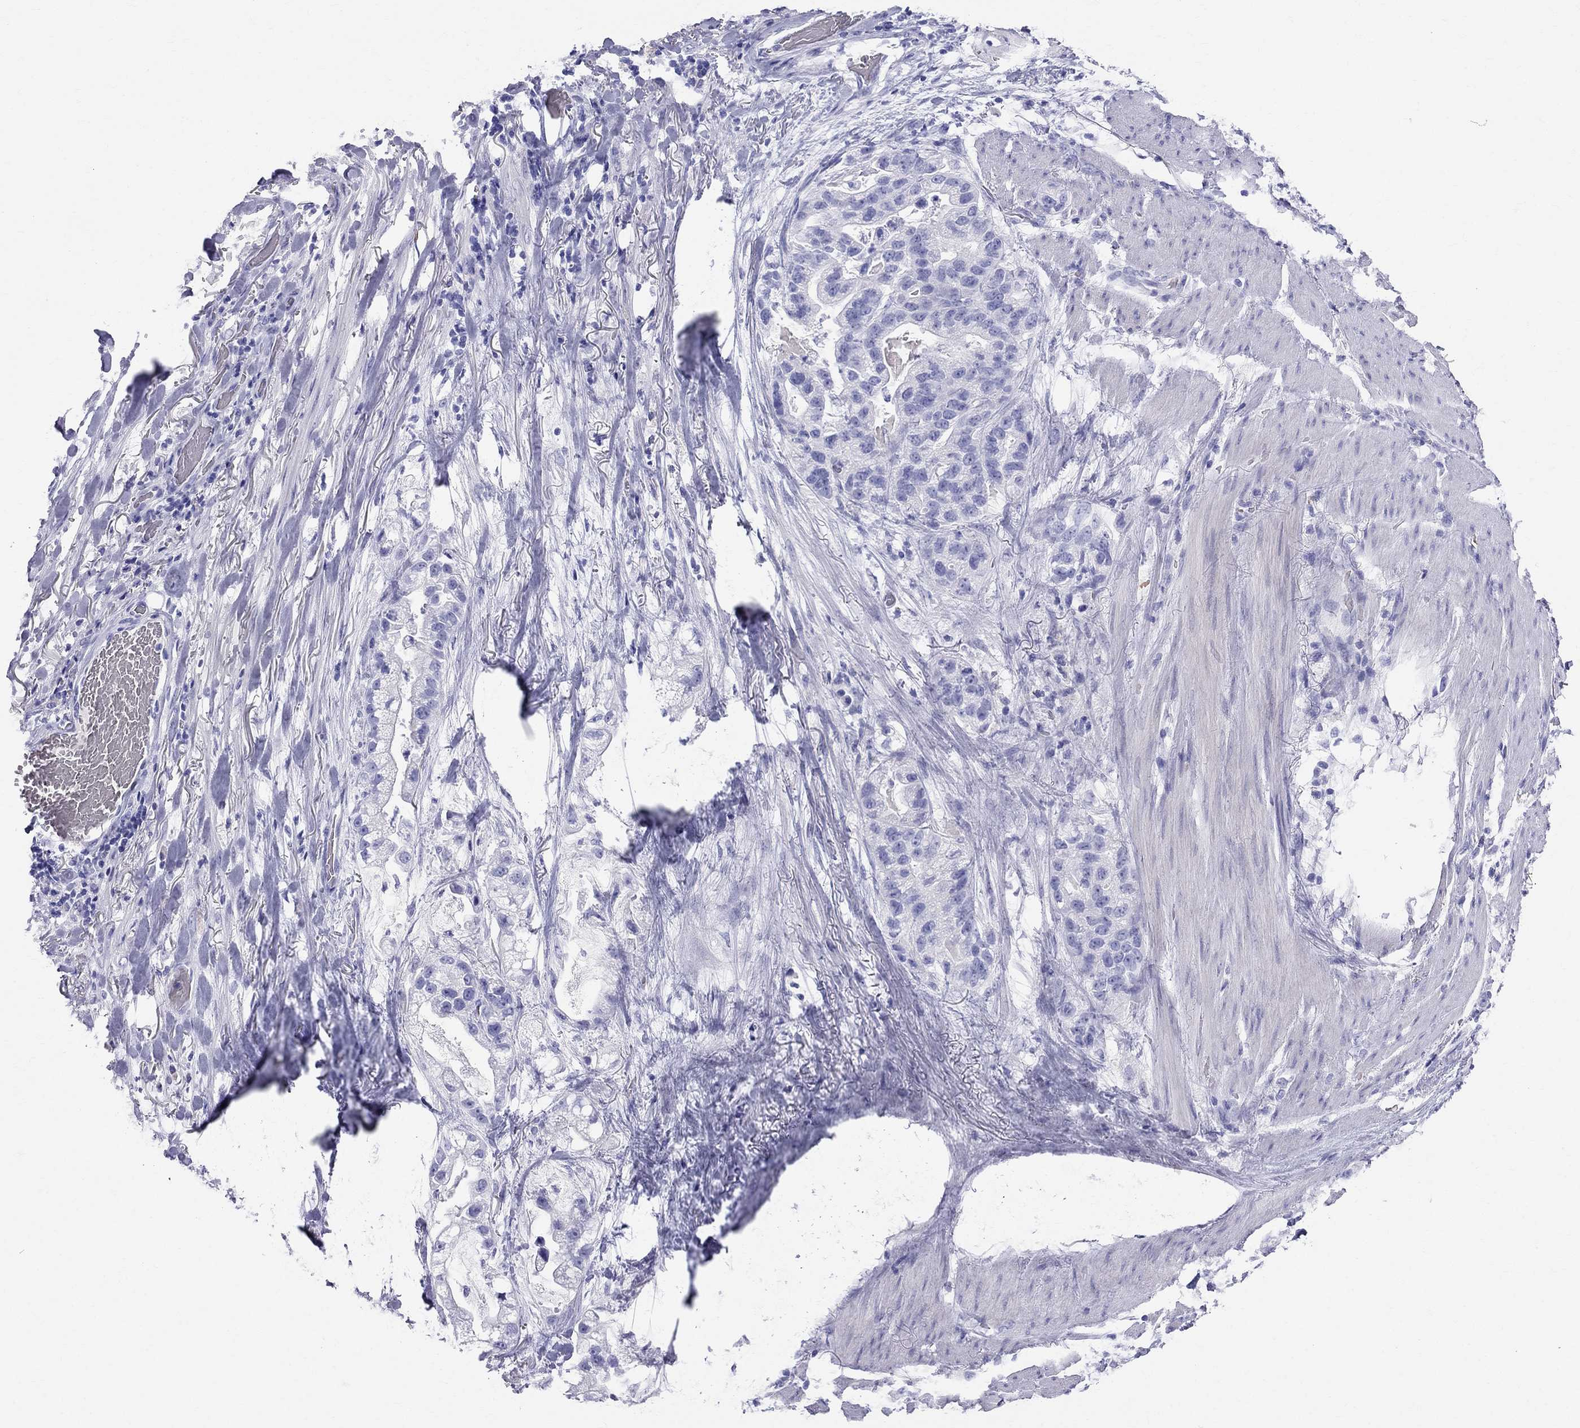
{"staining": {"intensity": "negative", "quantity": "none", "location": "none"}, "tissue": "stomach cancer", "cell_type": "Tumor cells", "image_type": "cancer", "snomed": [{"axis": "morphology", "description": "Adenocarcinoma, NOS"}, {"axis": "topography", "description": "Stomach"}], "caption": "A histopathology image of stomach cancer stained for a protein reveals no brown staining in tumor cells.", "gene": "DNAAF6", "patient": {"sex": "male", "age": 59}}